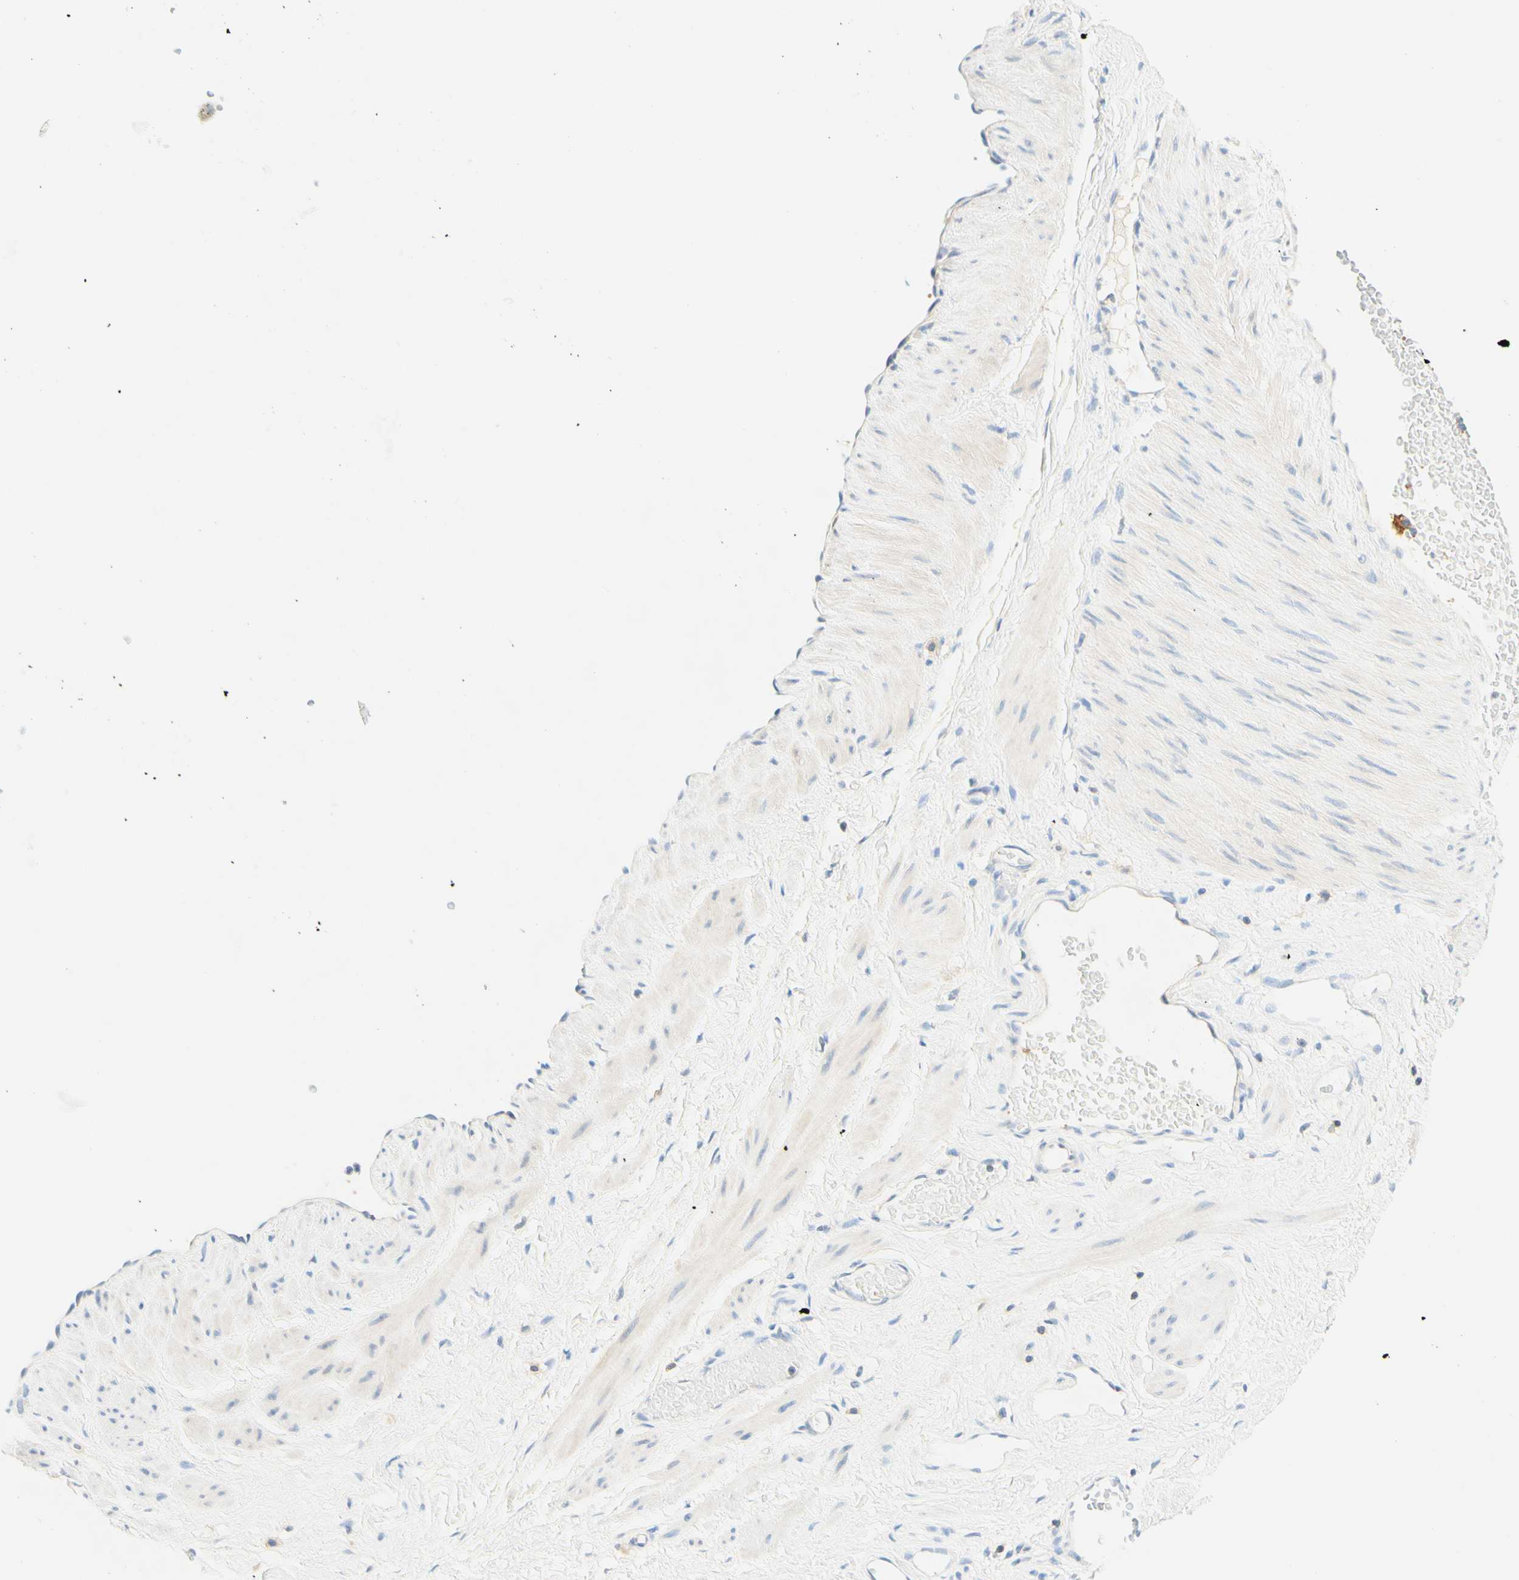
{"staining": {"intensity": "negative", "quantity": "none", "location": "none"}, "tissue": "adipose tissue", "cell_type": "Adipocytes", "image_type": "normal", "snomed": [{"axis": "morphology", "description": "Normal tissue, NOS"}, {"axis": "topography", "description": "Soft tissue"}, {"axis": "topography", "description": "Vascular tissue"}], "caption": "The immunohistochemistry (IHC) histopathology image has no significant expression in adipocytes of adipose tissue. Nuclei are stained in blue.", "gene": "LAT", "patient": {"sex": "female", "age": 35}}